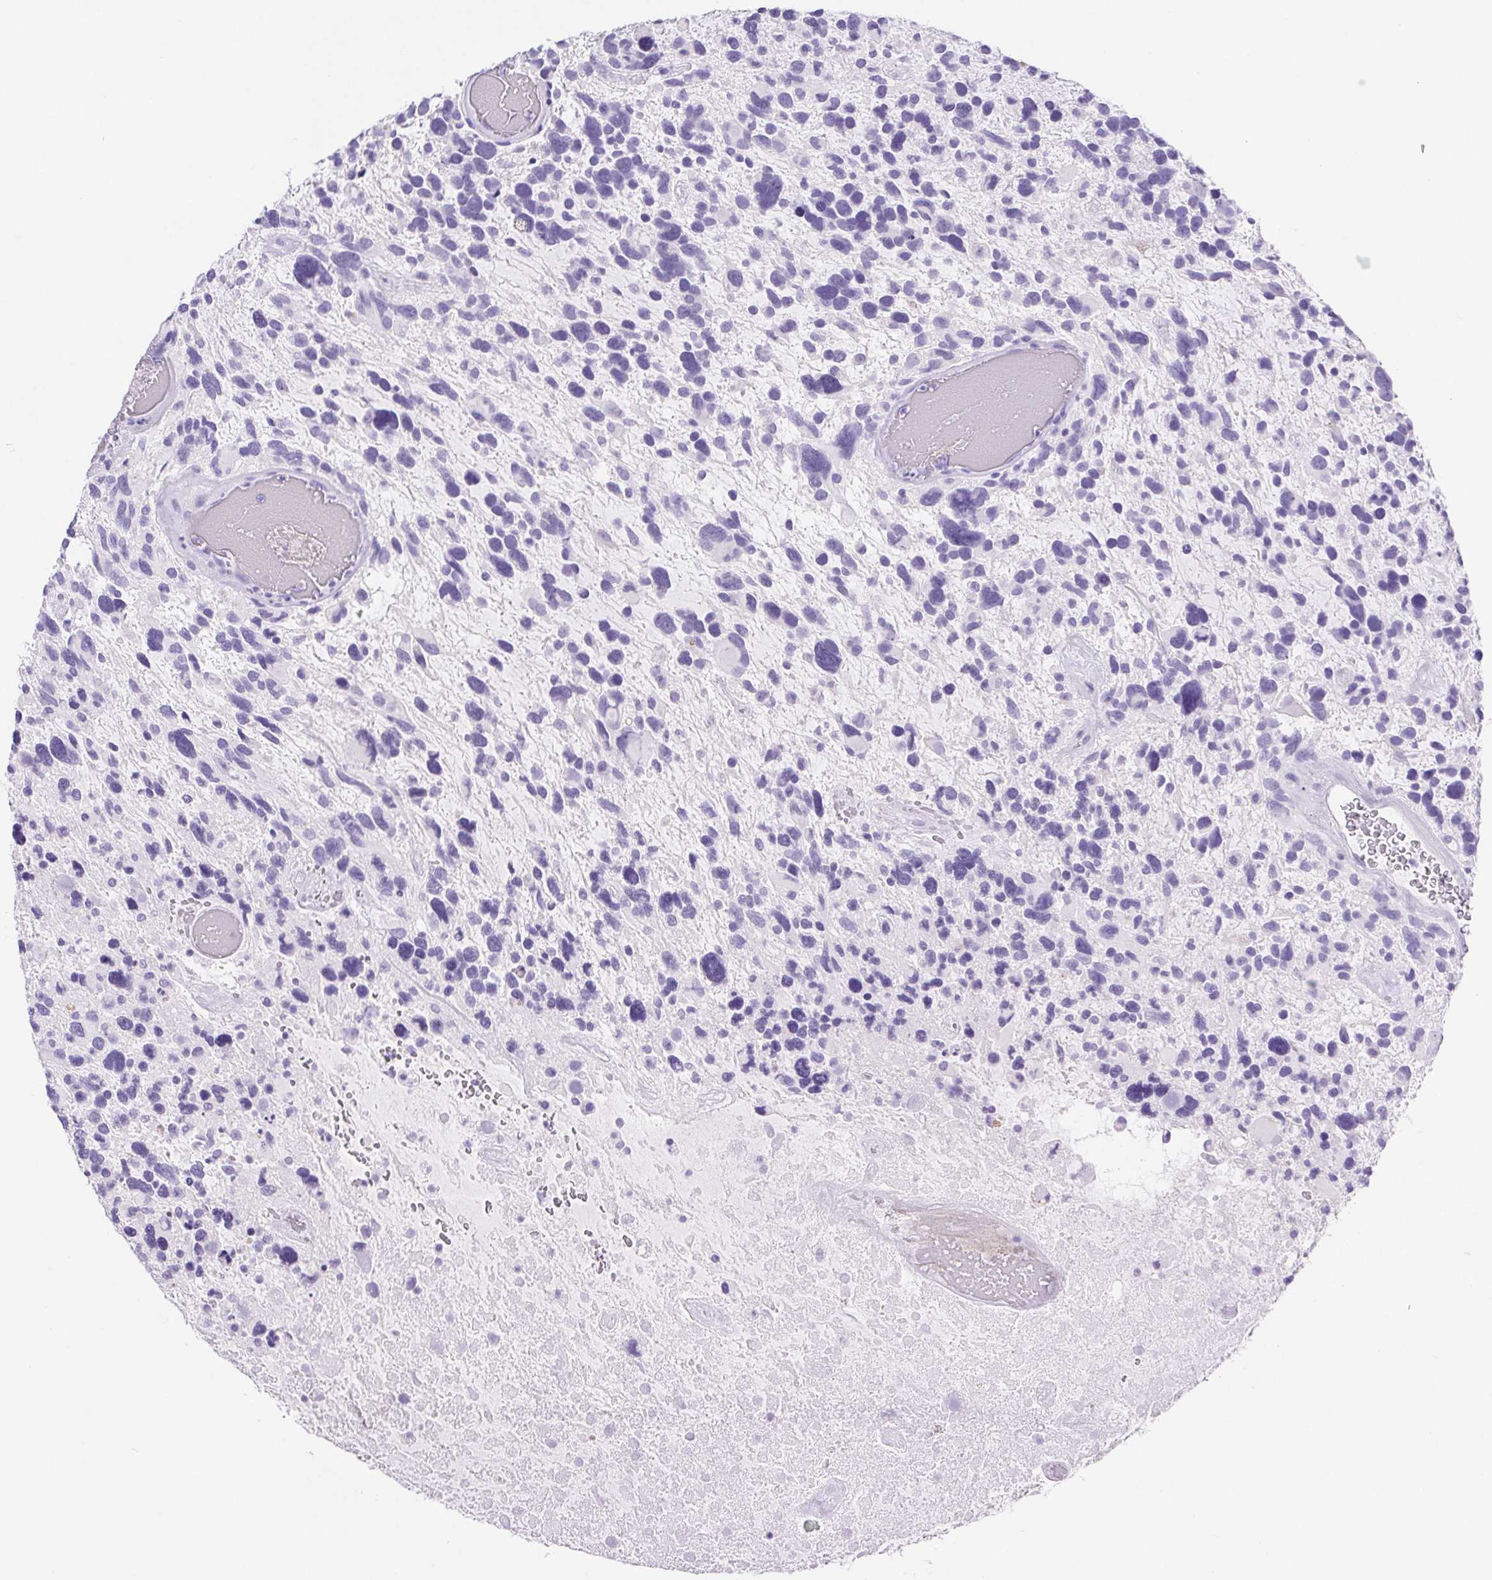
{"staining": {"intensity": "negative", "quantity": "none", "location": "none"}, "tissue": "glioma", "cell_type": "Tumor cells", "image_type": "cancer", "snomed": [{"axis": "morphology", "description": "Glioma, malignant, High grade"}, {"axis": "topography", "description": "Brain"}], "caption": "The IHC histopathology image has no significant staining in tumor cells of glioma tissue.", "gene": "PNLIP", "patient": {"sex": "male", "age": 49}}